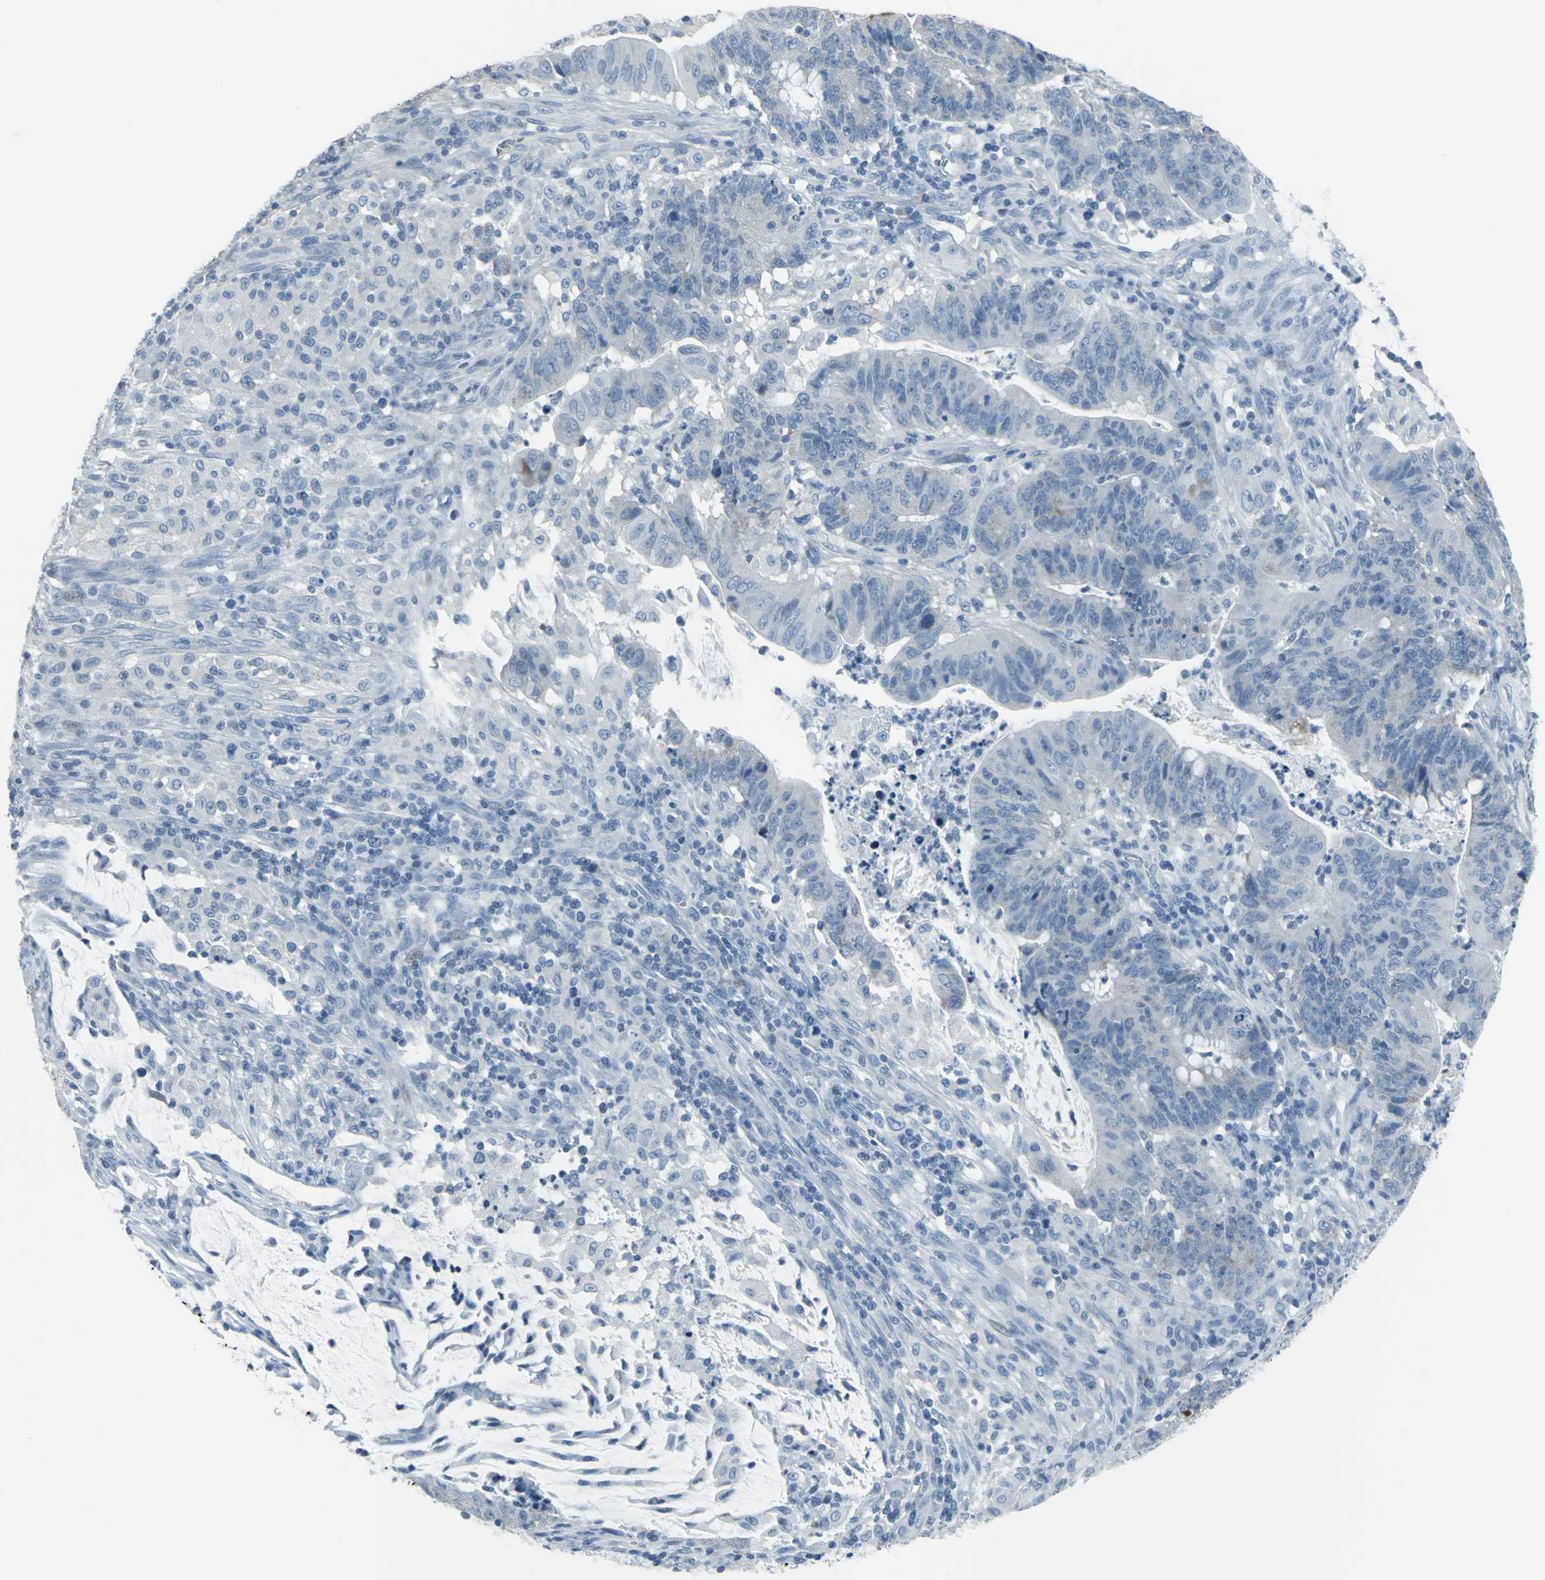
{"staining": {"intensity": "negative", "quantity": "none", "location": "none"}, "tissue": "colorectal cancer", "cell_type": "Tumor cells", "image_type": "cancer", "snomed": [{"axis": "morphology", "description": "Adenocarcinoma, NOS"}, {"axis": "topography", "description": "Colon"}], "caption": "Protein analysis of colorectal cancer reveals no significant staining in tumor cells.", "gene": "DNAI2", "patient": {"sex": "male", "age": 45}}